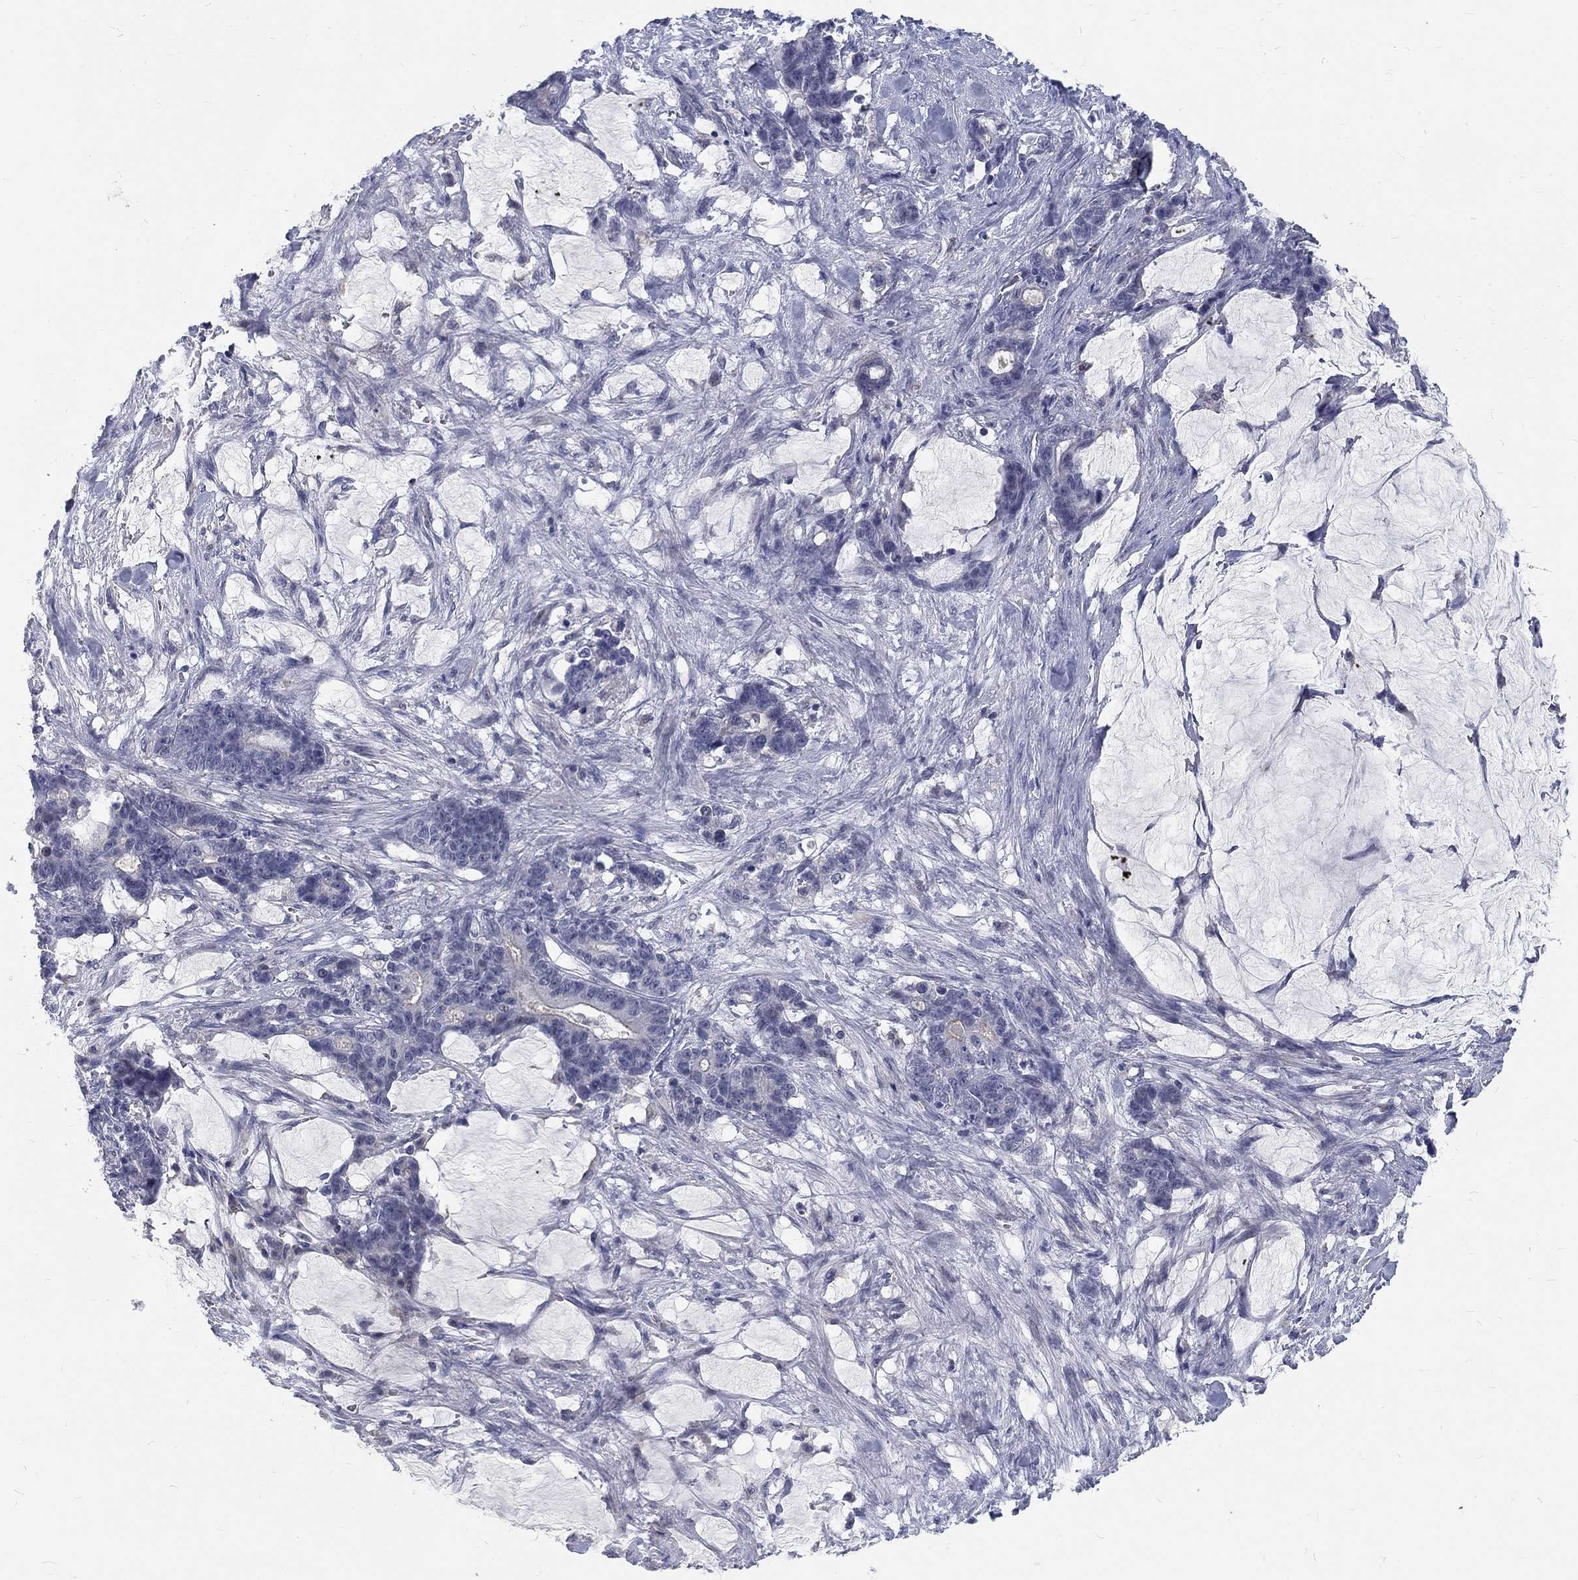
{"staining": {"intensity": "negative", "quantity": "none", "location": "none"}, "tissue": "stomach cancer", "cell_type": "Tumor cells", "image_type": "cancer", "snomed": [{"axis": "morphology", "description": "Normal tissue, NOS"}, {"axis": "morphology", "description": "Adenocarcinoma, NOS"}, {"axis": "topography", "description": "Stomach"}], "caption": "This is an IHC image of human stomach adenocarcinoma. There is no staining in tumor cells.", "gene": "PHKA1", "patient": {"sex": "female", "age": 64}}